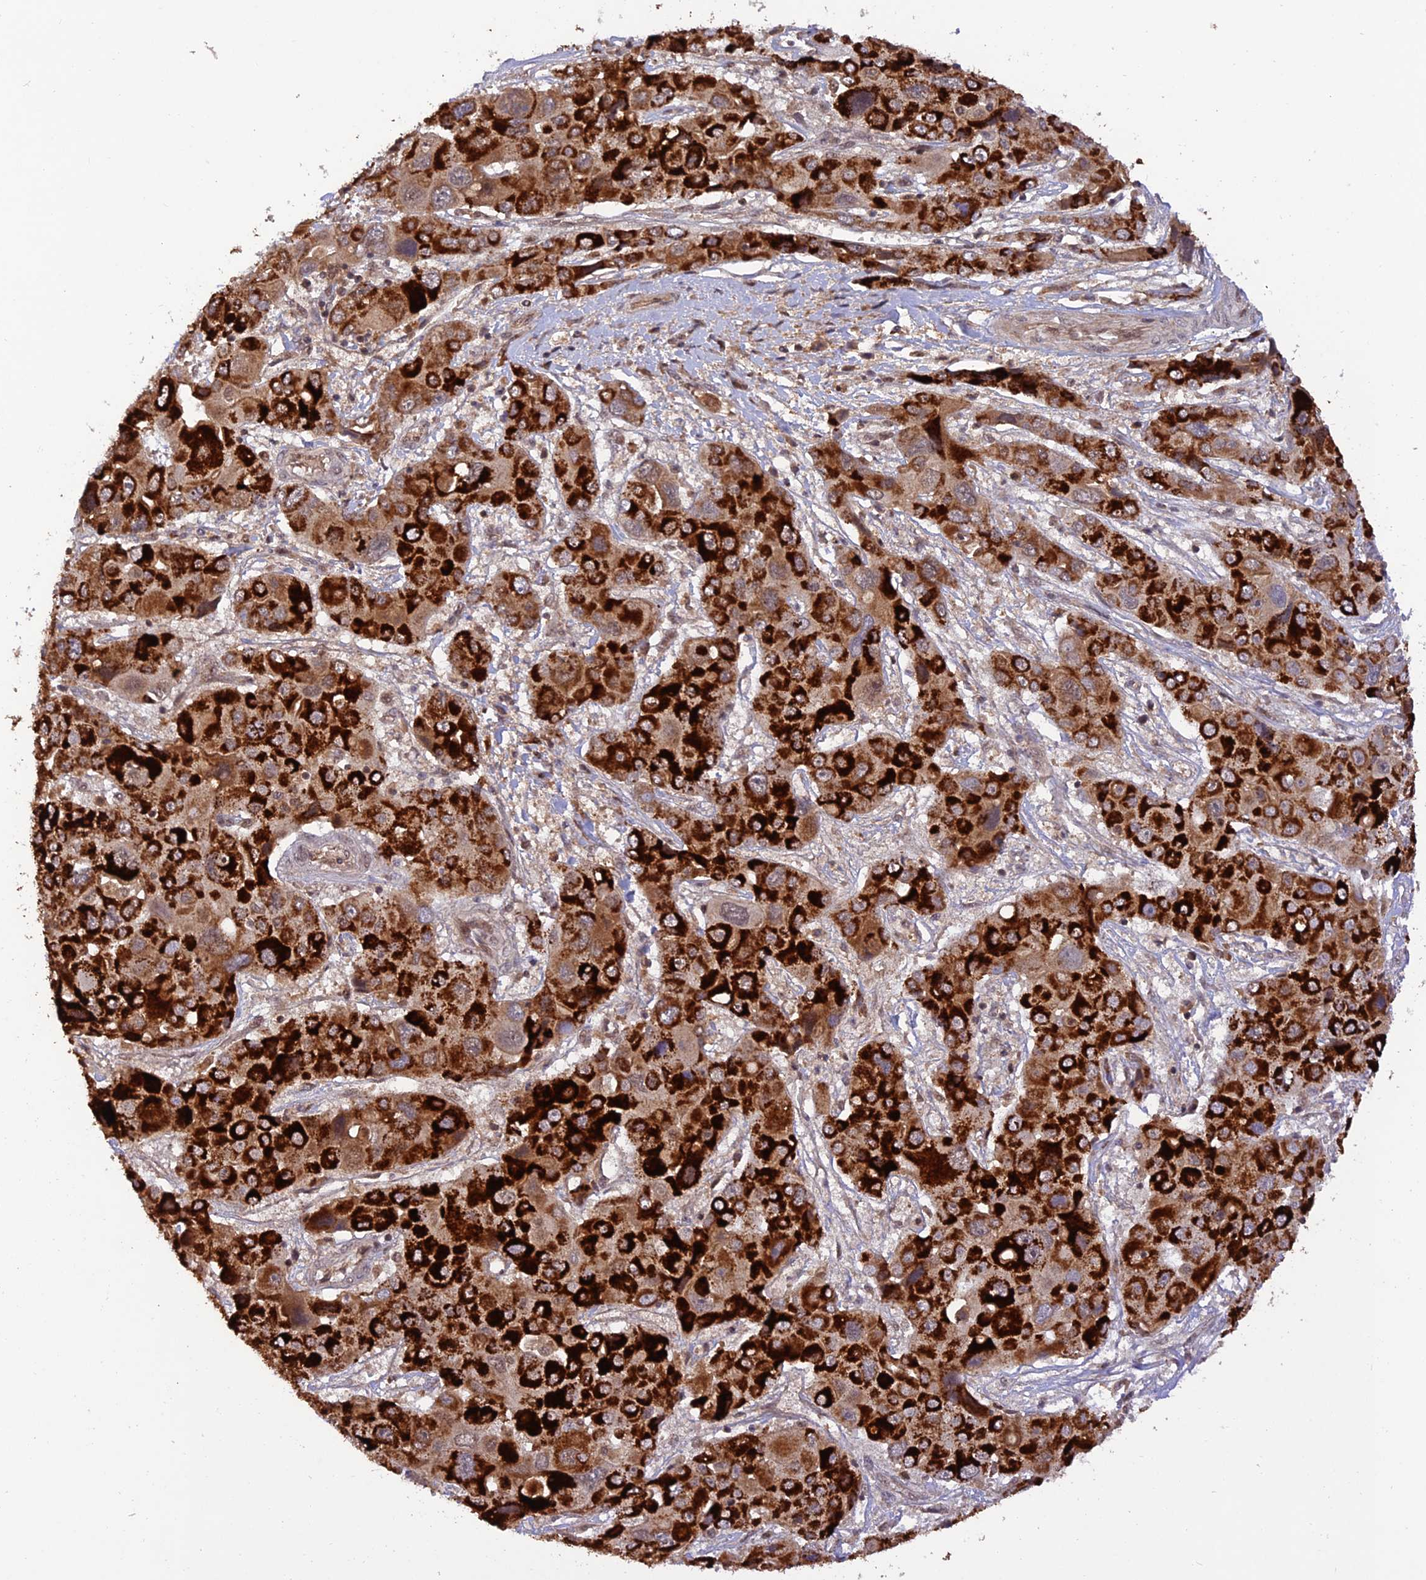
{"staining": {"intensity": "strong", "quantity": ">75%", "location": "cytoplasmic/membranous"}, "tissue": "liver cancer", "cell_type": "Tumor cells", "image_type": "cancer", "snomed": [{"axis": "morphology", "description": "Cholangiocarcinoma"}, {"axis": "topography", "description": "Liver"}], "caption": "Immunohistochemistry histopathology image of cholangiocarcinoma (liver) stained for a protein (brown), which demonstrates high levels of strong cytoplasmic/membranous positivity in about >75% of tumor cells.", "gene": "REV1", "patient": {"sex": "male", "age": 67}}